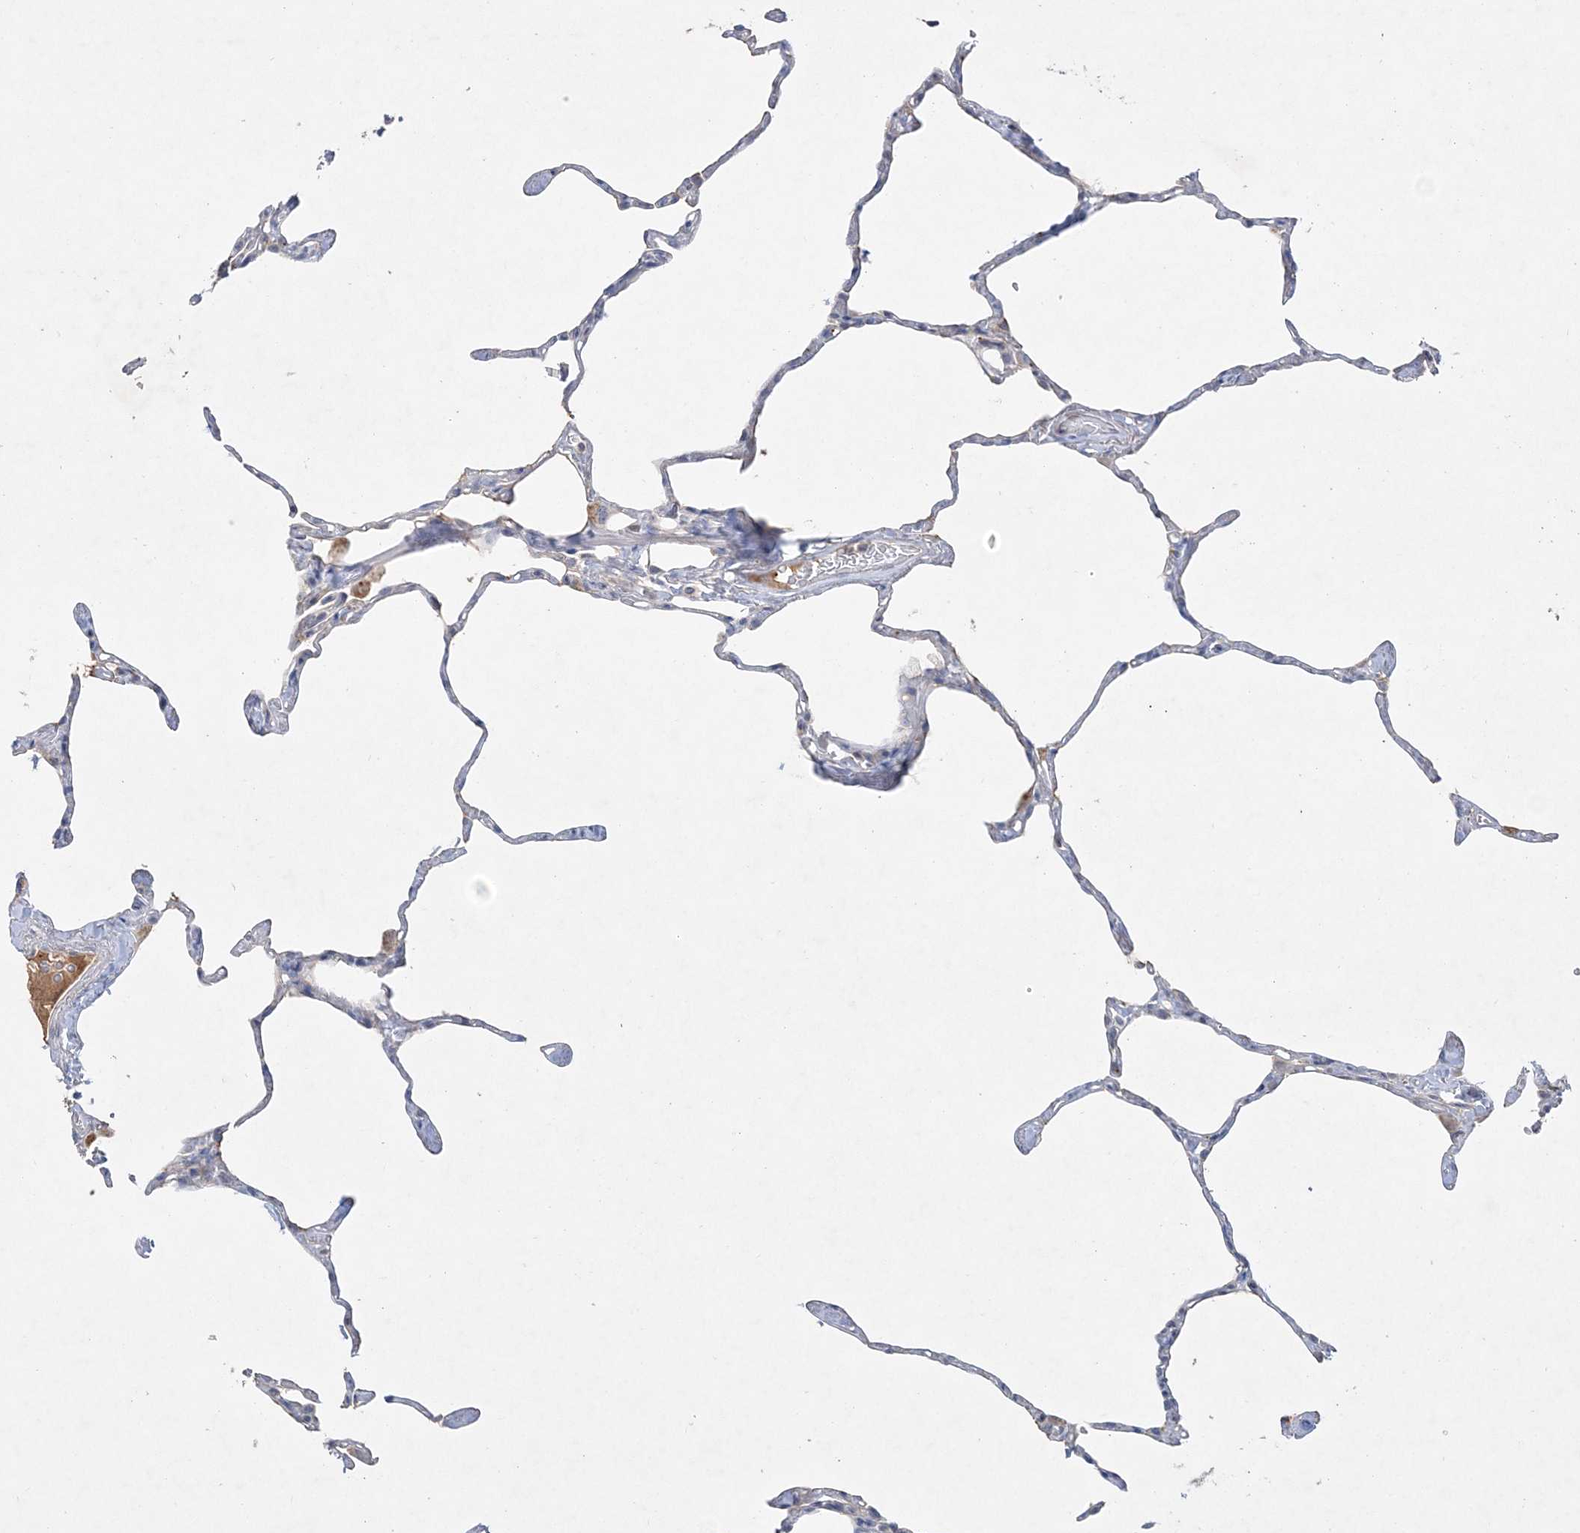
{"staining": {"intensity": "negative", "quantity": "none", "location": "none"}, "tissue": "lung", "cell_type": "Alveolar cells", "image_type": "normal", "snomed": [{"axis": "morphology", "description": "Normal tissue, NOS"}, {"axis": "topography", "description": "Lung"}], "caption": "High power microscopy photomicrograph of an IHC histopathology image of unremarkable lung, revealing no significant expression in alveolar cells.", "gene": "ADCK2", "patient": {"sex": "male", "age": 65}}